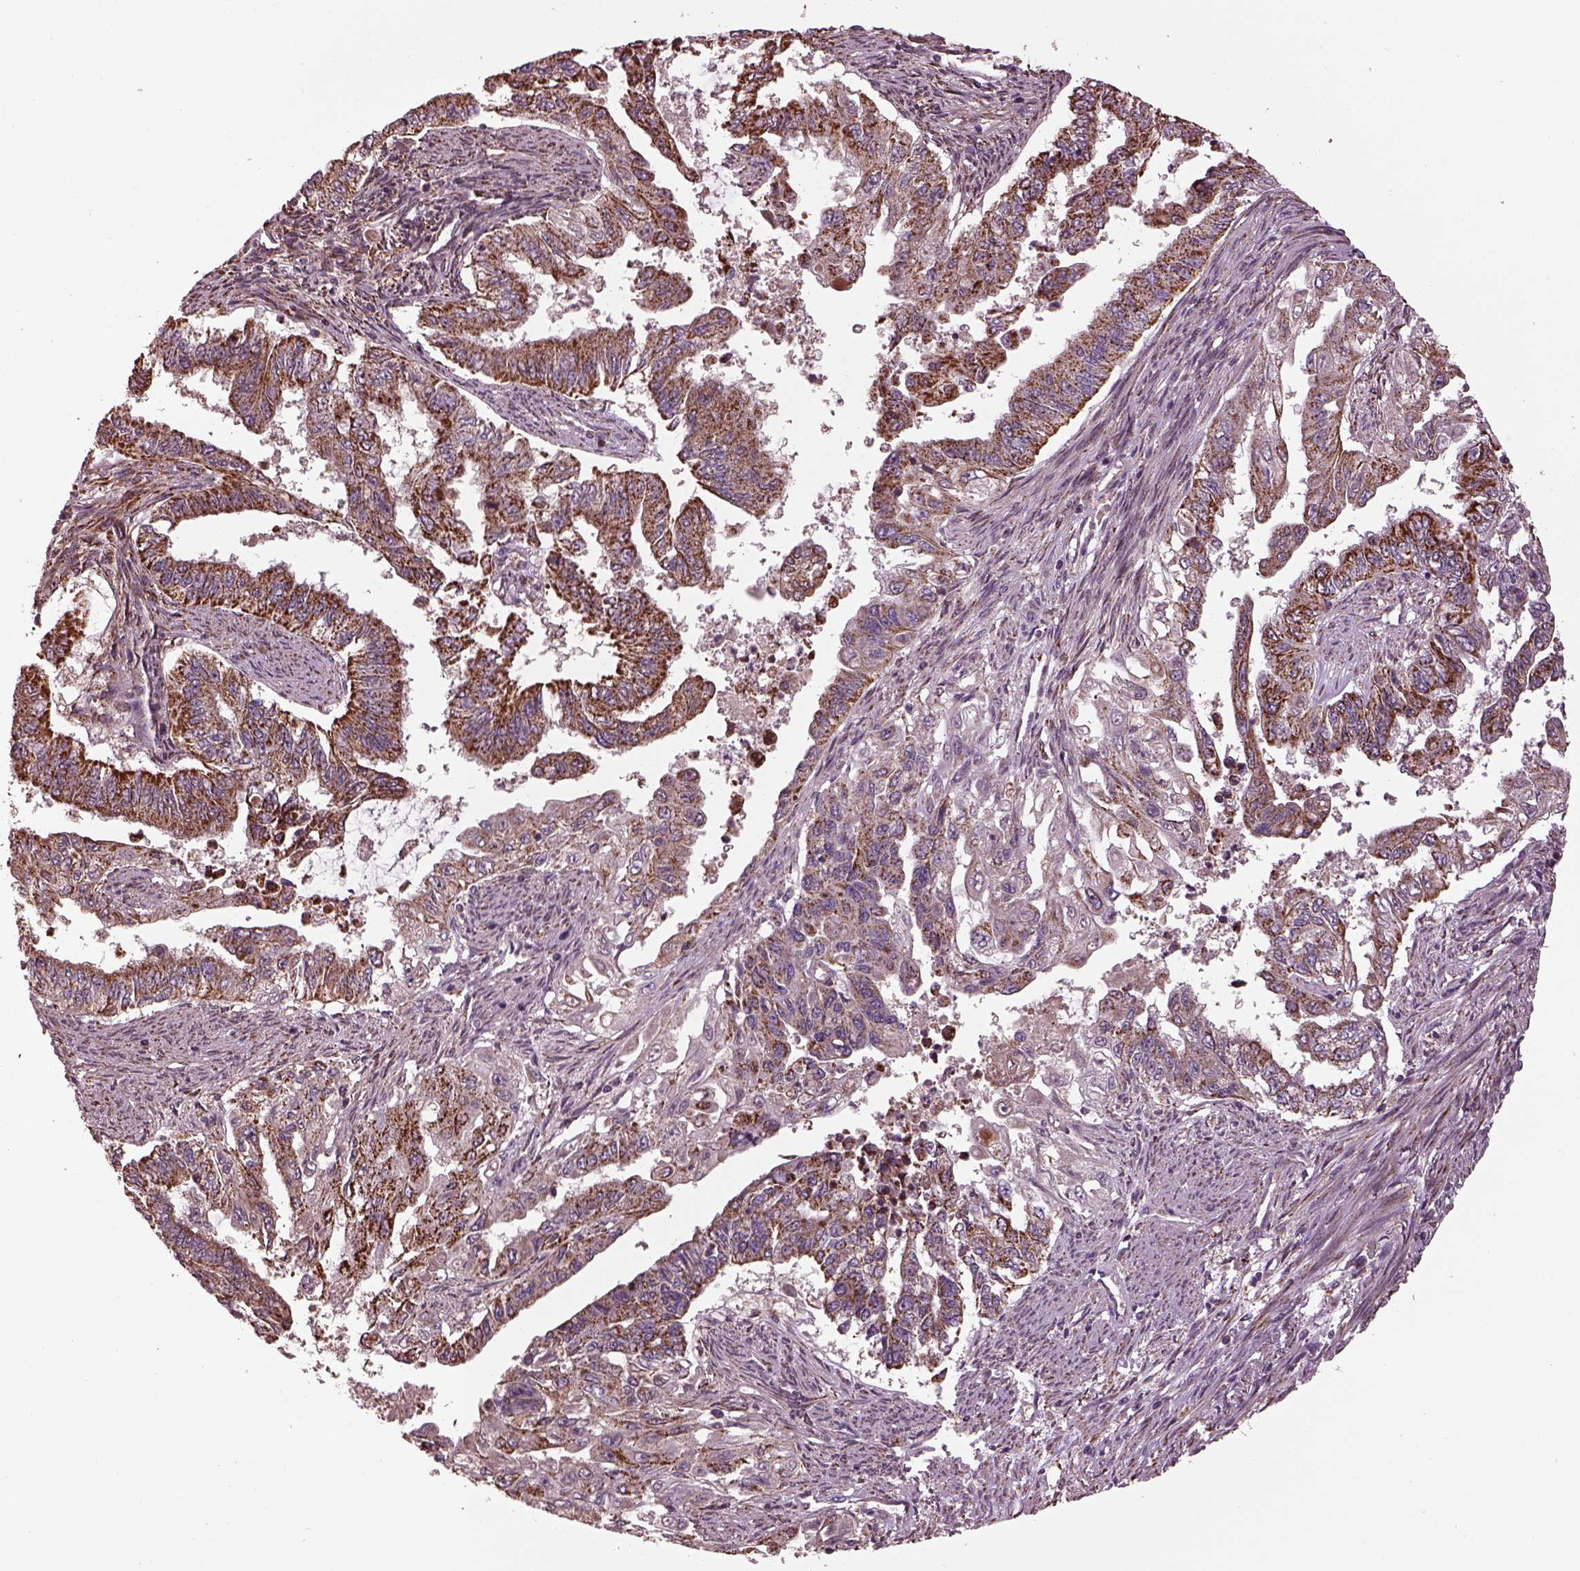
{"staining": {"intensity": "moderate", "quantity": "25%-75%", "location": "cytoplasmic/membranous"}, "tissue": "endometrial cancer", "cell_type": "Tumor cells", "image_type": "cancer", "snomed": [{"axis": "morphology", "description": "Adenocarcinoma, NOS"}, {"axis": "topography", "description": "Uterus"}], "caption": "Immunohistochemistry (DAB) staining of human endometrial cancer (adenocarcinoma) reveals moderate cytoplasmic/membranous protein expression in approximately 25%-75% of tumor cells.", "gene": "TMEM254", "patient": {"sex": "female", "age": 59}}